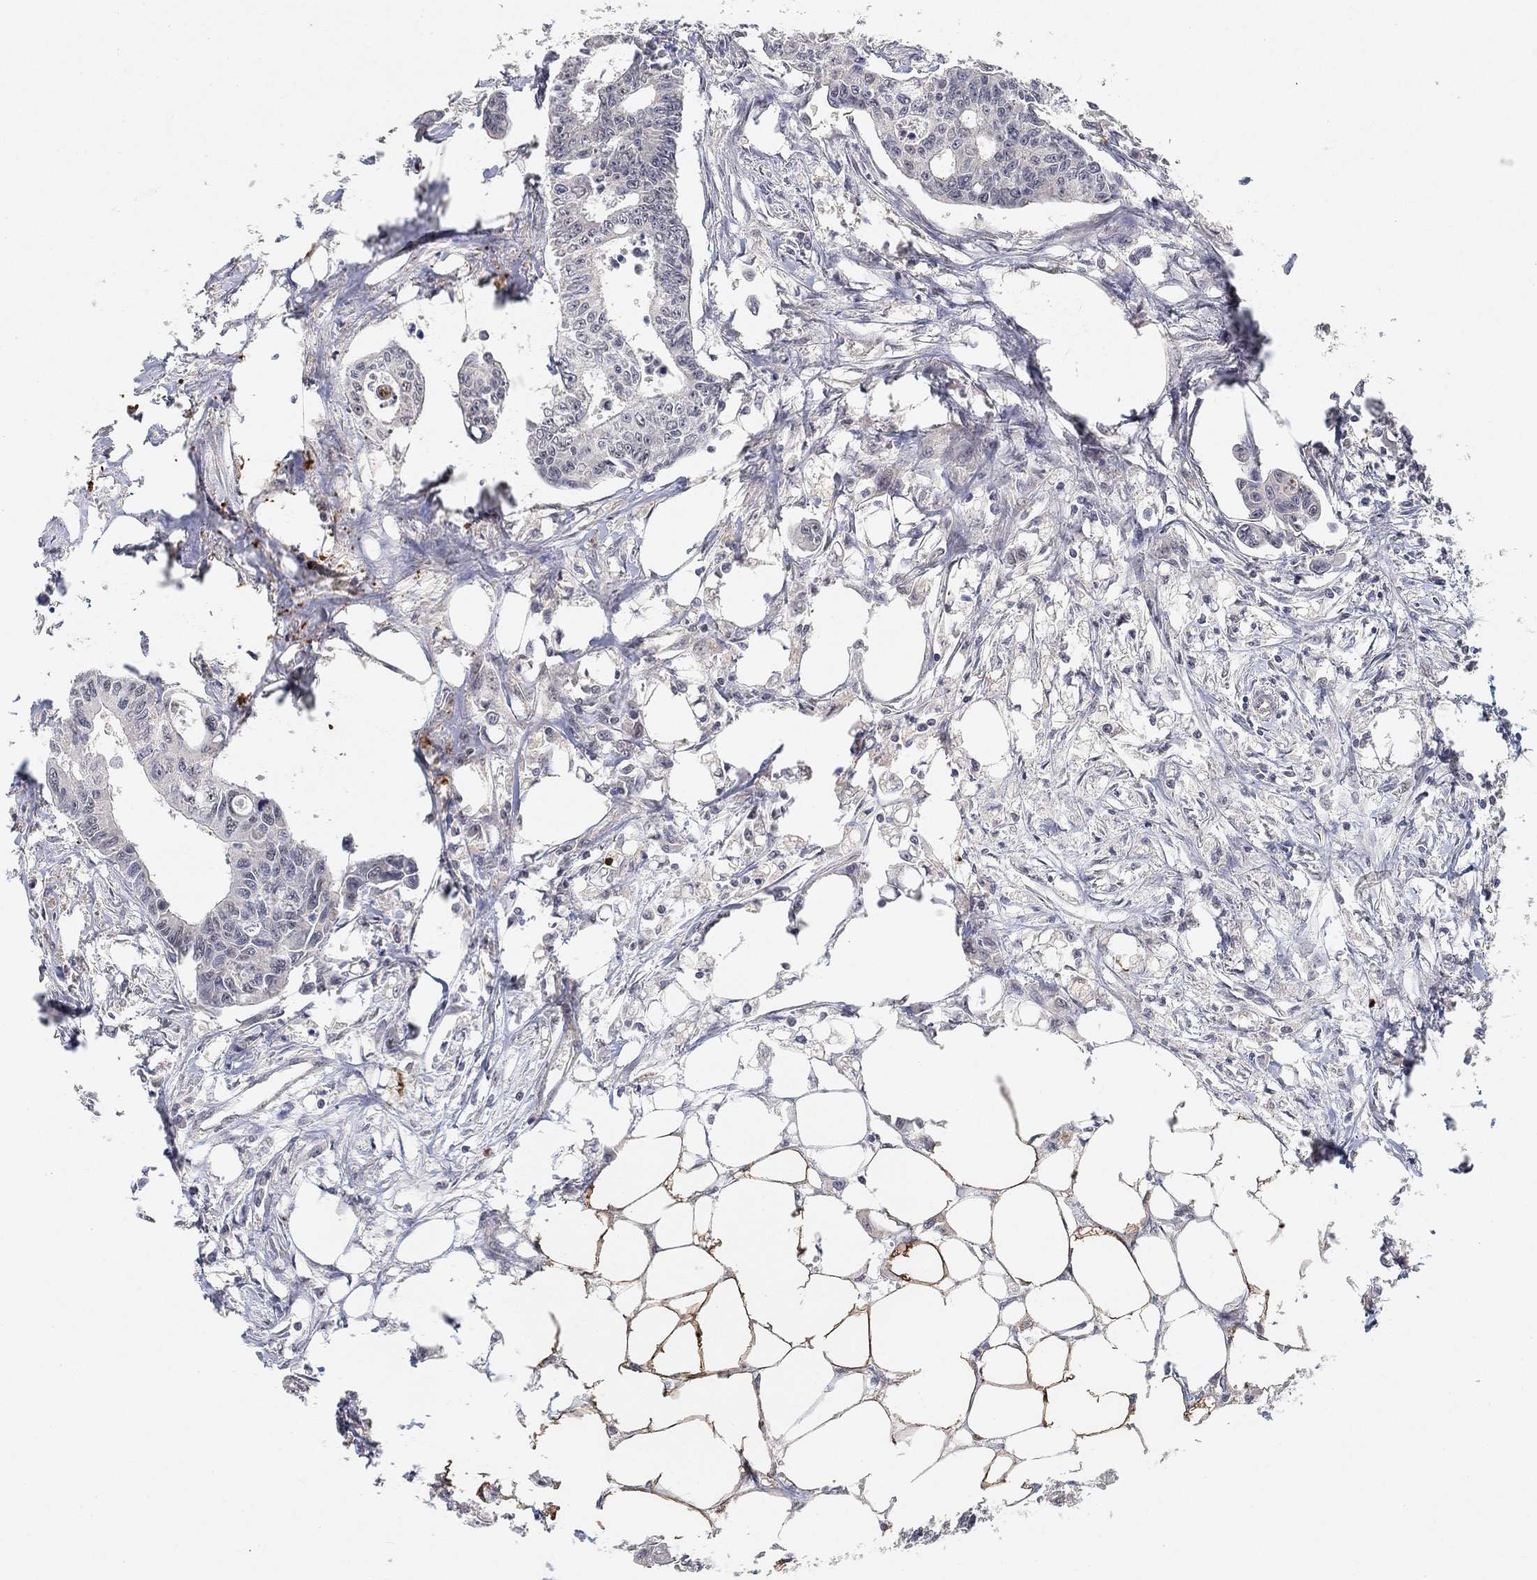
{"staining": {"intensity": "negative", "quantity": "none", "location": "none"}, "tissue": "colorectal cancer", "cell_type": "Tumor cells", "image_type": "cancer", "snomed": [{"axis": "morphology", "description": "Adenocarcinoma, NOS"}, {"axis": "topography", "description": "Colon"}], "caption": "Tumor cells show no significant staining in colorectal cancer. (Stains: DAB (3,3'-diaminobenzidine) immunohistochemistry with hematoxylin counter stain, Microscopy: brightfield microscopy at high magnification).", "gene": "CCDC43", "patient": {"sex": "male", "age": 70}}